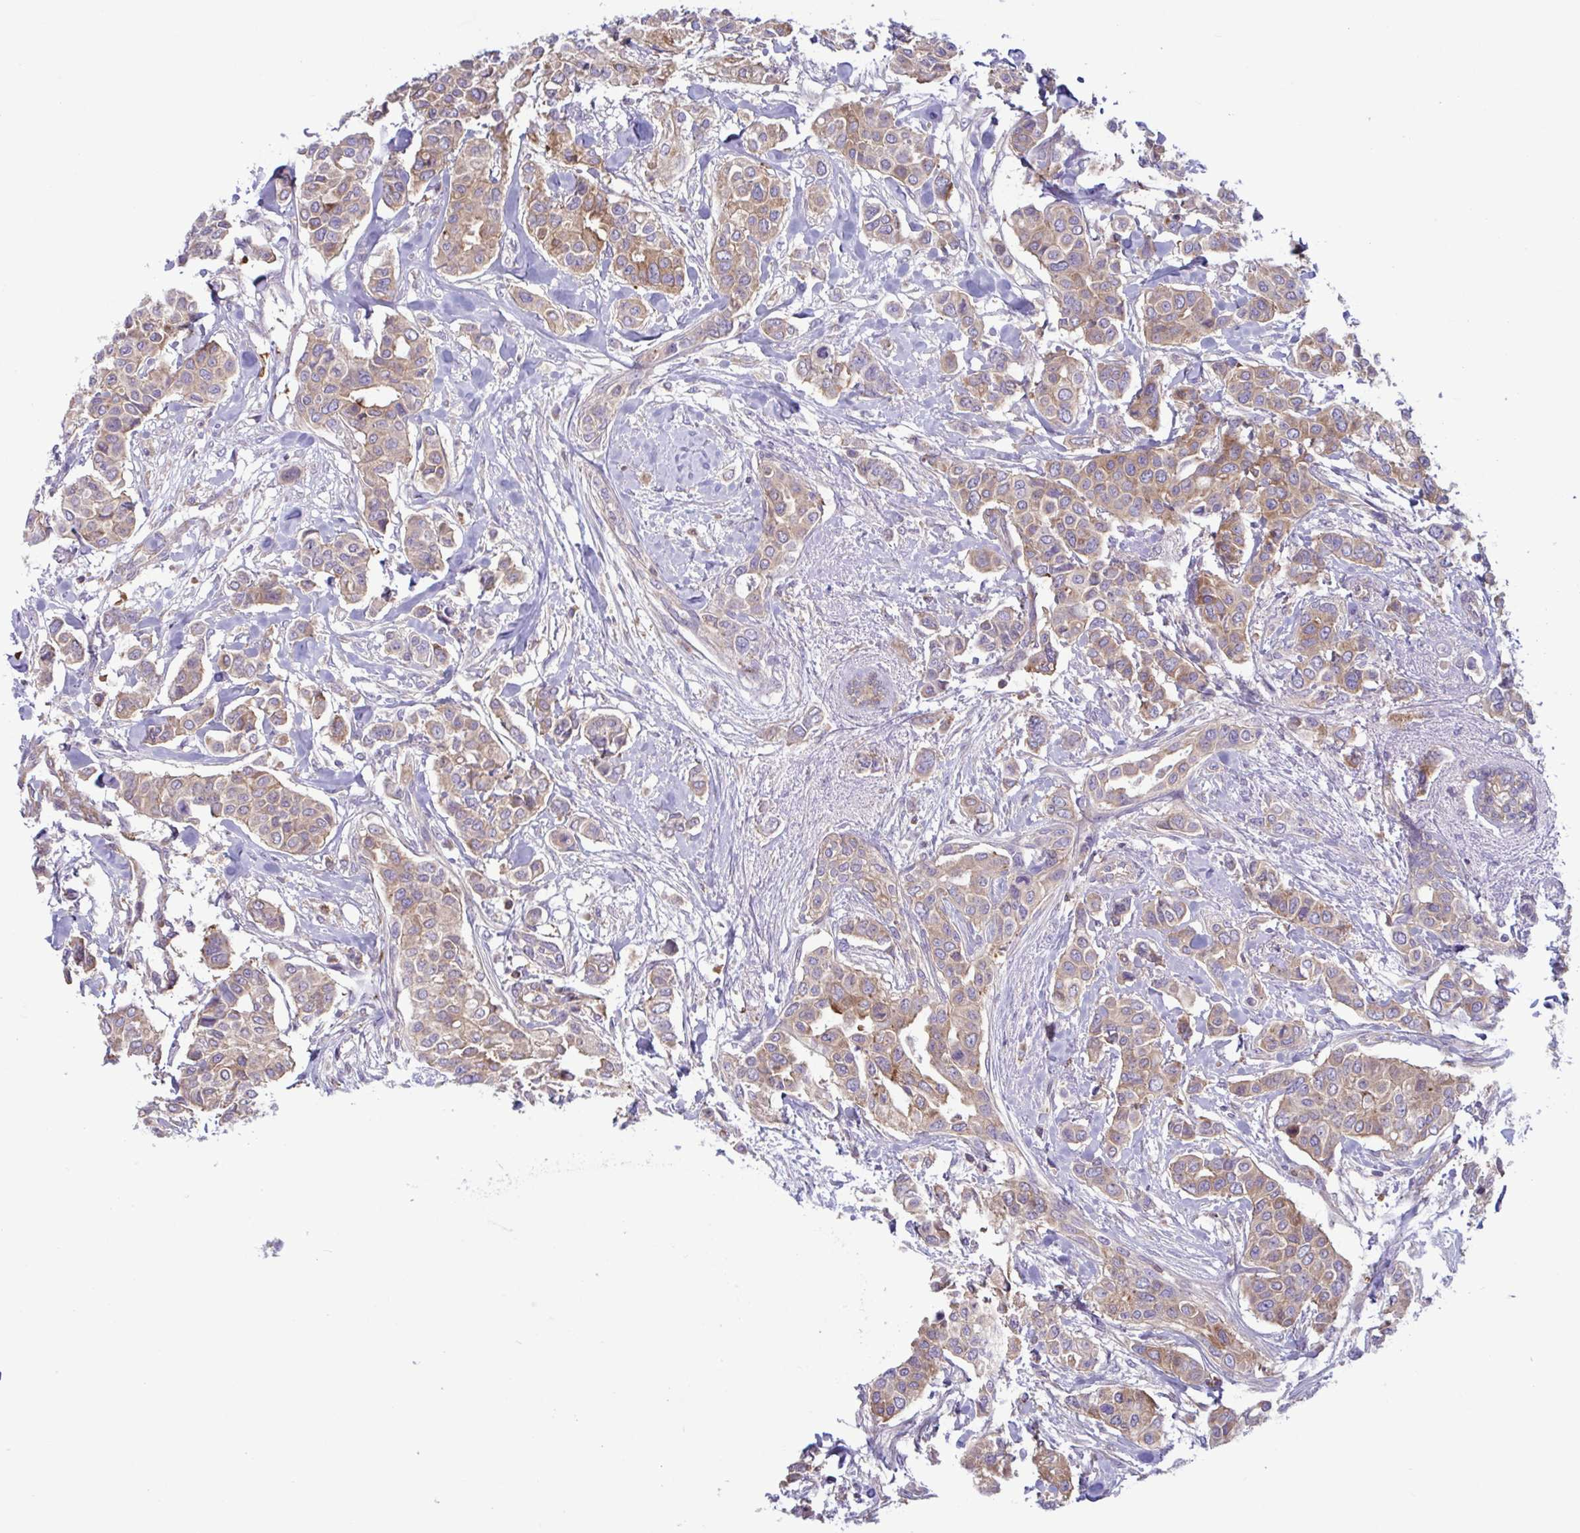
{"staining": {"intensity": "moderate", "quantity": ">75%", "location": "cytoplasmic/membranous"}, "tissue": "breast cancer", "cell_type": "Tumor cells", "image_type": "cancer", "snomed": [{"axis": "morphology", "description": "Lobular carcinoma"}, {"axis": "topography", "description": "Breast"}], "caption": "Tumor cells reveal moderate cytoplasmic/membranous expression in about >75% of cells in breast cancer.", "gene": "TSC22D3", "patient": {"sex": "female", "age": 51}}